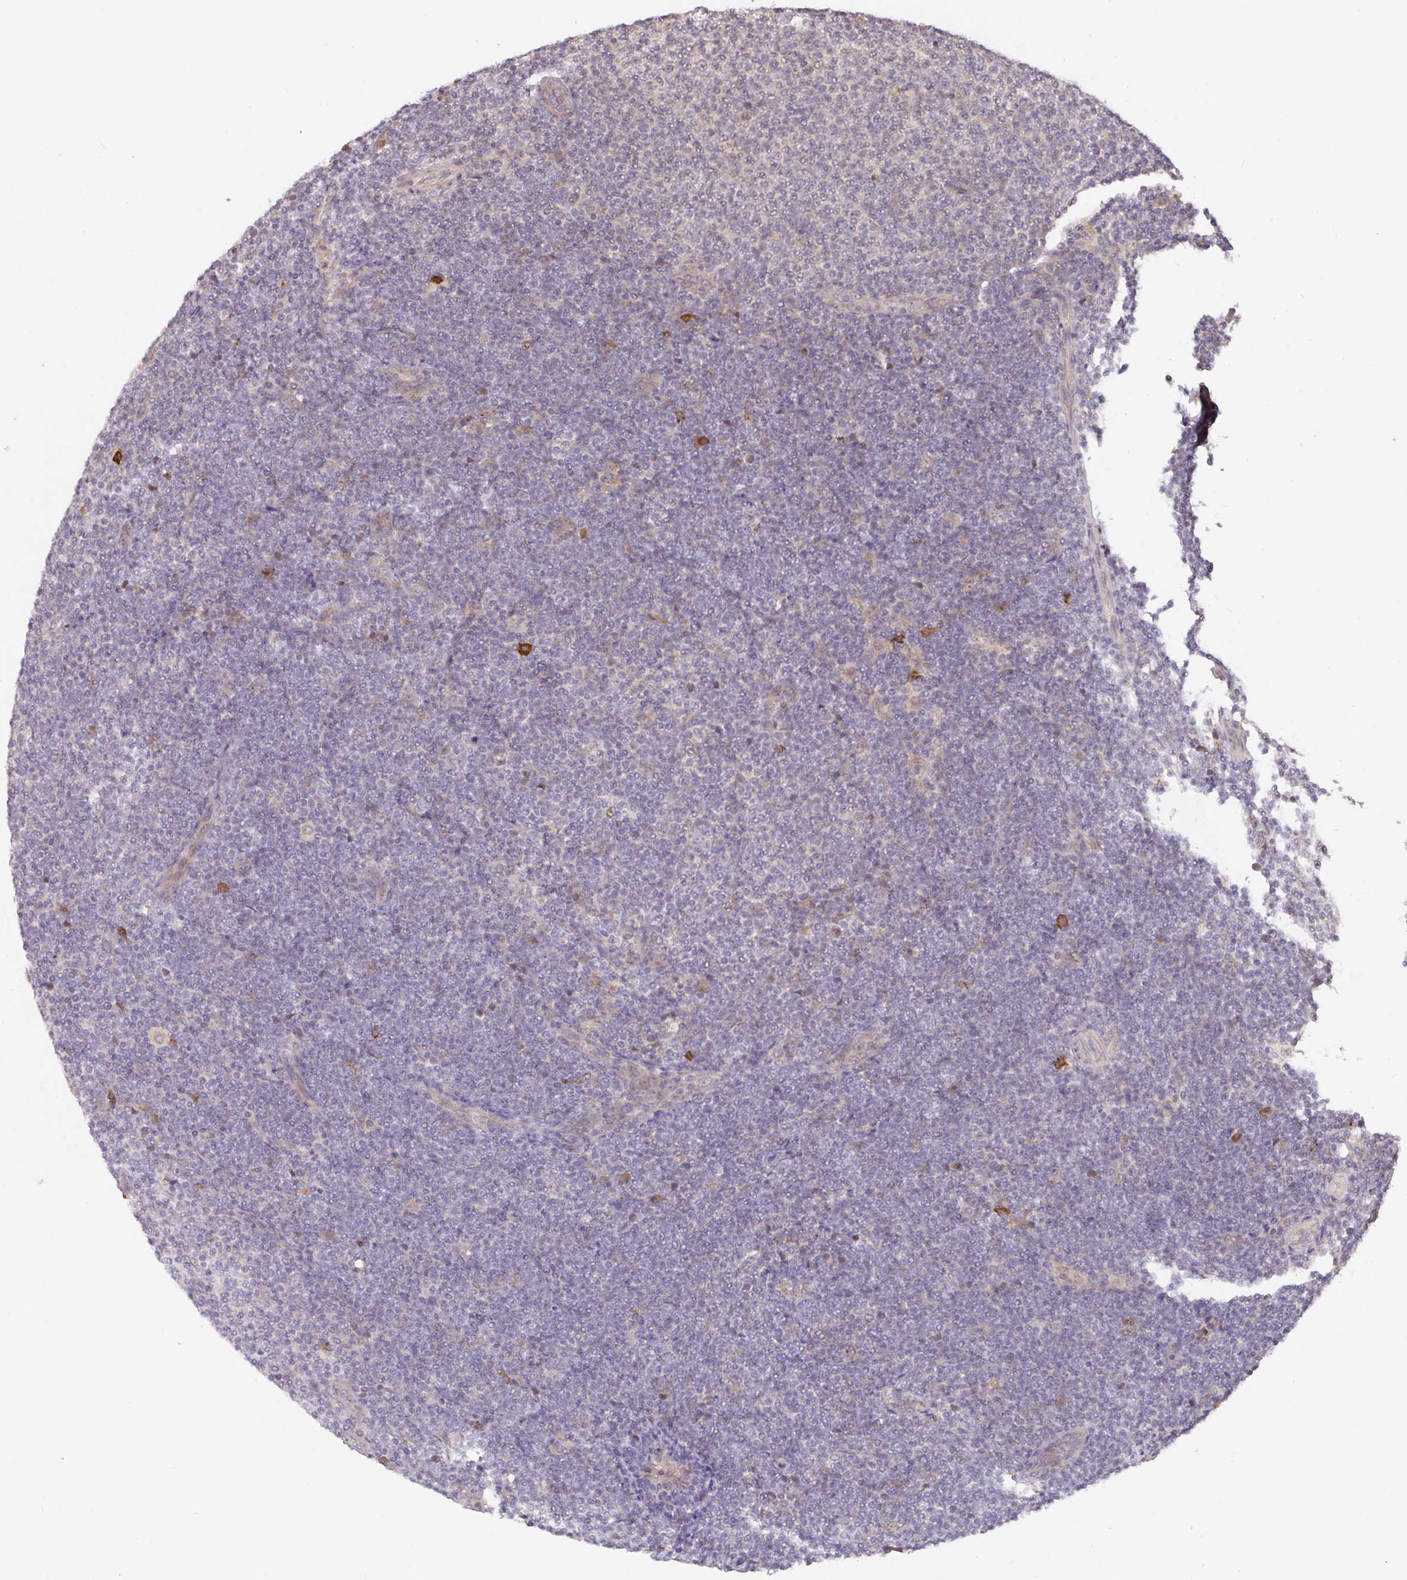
{"staining": {"intensity": "negative", "quantity": "none", "location": "none"}, "tissue": "lymphoma", "cell_type": "Tumor cells", "image_type": "cancer", "snomed": [{"axis": "morphology", "description": "Malignant lymphoma, non-Hodgkin's type, Low grade"}, {"axis": "topography", "description": "Lymph node"}], "caption": "Tumor cells show no significant protein expression in low-grade malignant lymphoma, non-Hodgkin's type.", "gene": "FCER1A", "patient": {"sex": "male", "age": 66}}